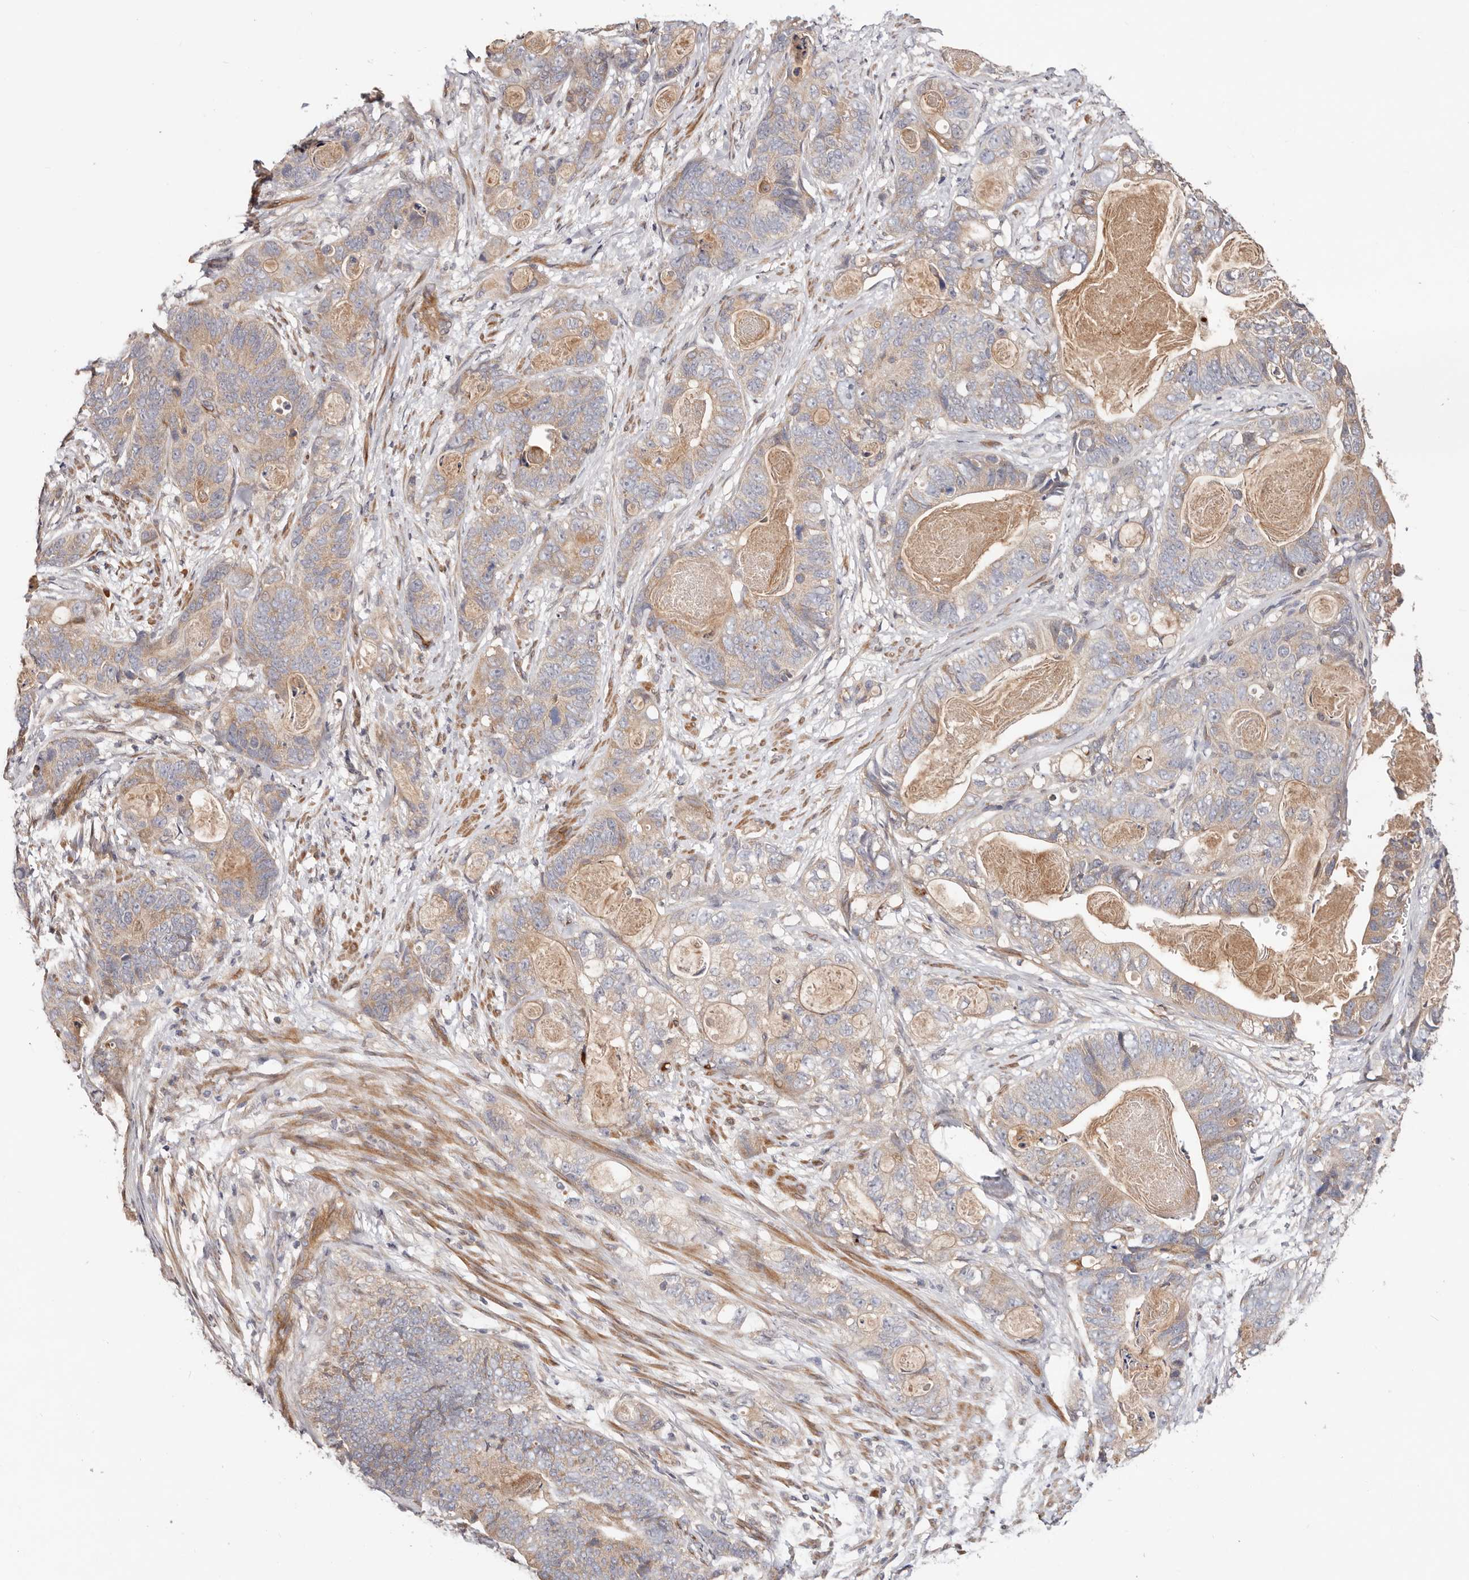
{"staining": {"intensity": "weak", "quantity": "25%-75%", "location": "cytoplasmic/membranous"}, "tissue": "stomach cancer", "cell_type": "Tumor cells", "image_type": "cancer", "snomed": [{"axis": "morphology", "description": "Normal tissue, NOS"}, {"axis": "morphology", "description": "Adenocarcinoma, NOS"}, {"axis": "topography", "description": "Stomach"}], "caption": "Protein staining of stomach cancer tissue shows weak cytoplasmic/membranous expression in approximately 25%-75% of tumor cells.", "gene": "MACF1", "patient": {"sex": "female", "age": 89}}